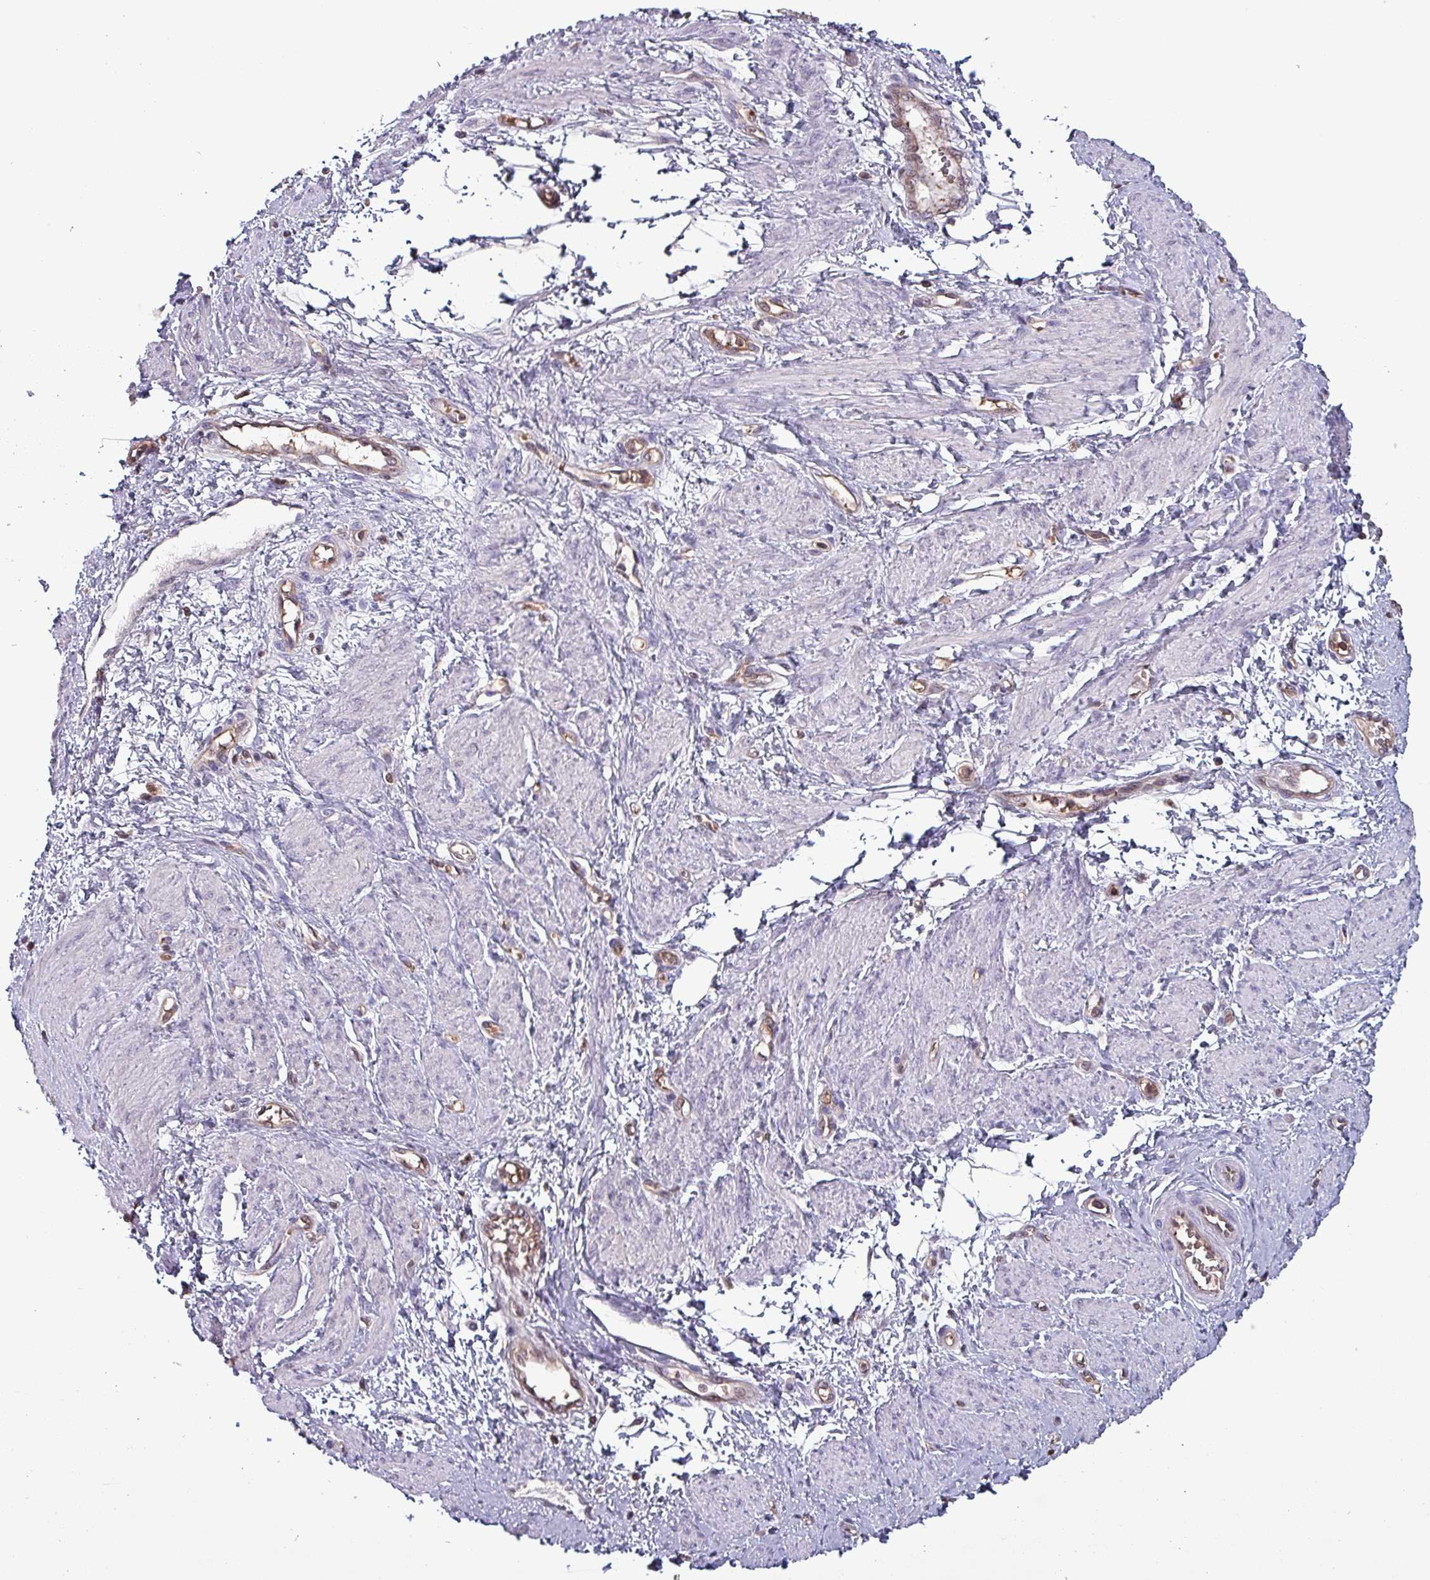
{"staining": {"intensity": "negative", "quantity": "none", "location": "none"}, "tissue": "smooth muscle", "cell_type": "Smooth muscle cells", "image_type": "normal", "snomed": [{"axis": "morphology", "description": "Normal tissue, NOS"}, {"axis": "topography", "description": "Smooth muscle"}, {"axis": "topography", "description": "Uterus"}], "caption": "Immunohistochemical staining of normal smooth muscle demonstrates no significant expression in smooth muscle cells. (Immunohistochemistry (ihc), brightfield microscopy, high magnification).", "gene": "PSMB8", "patient": {"sex": "female", "age": 39}}